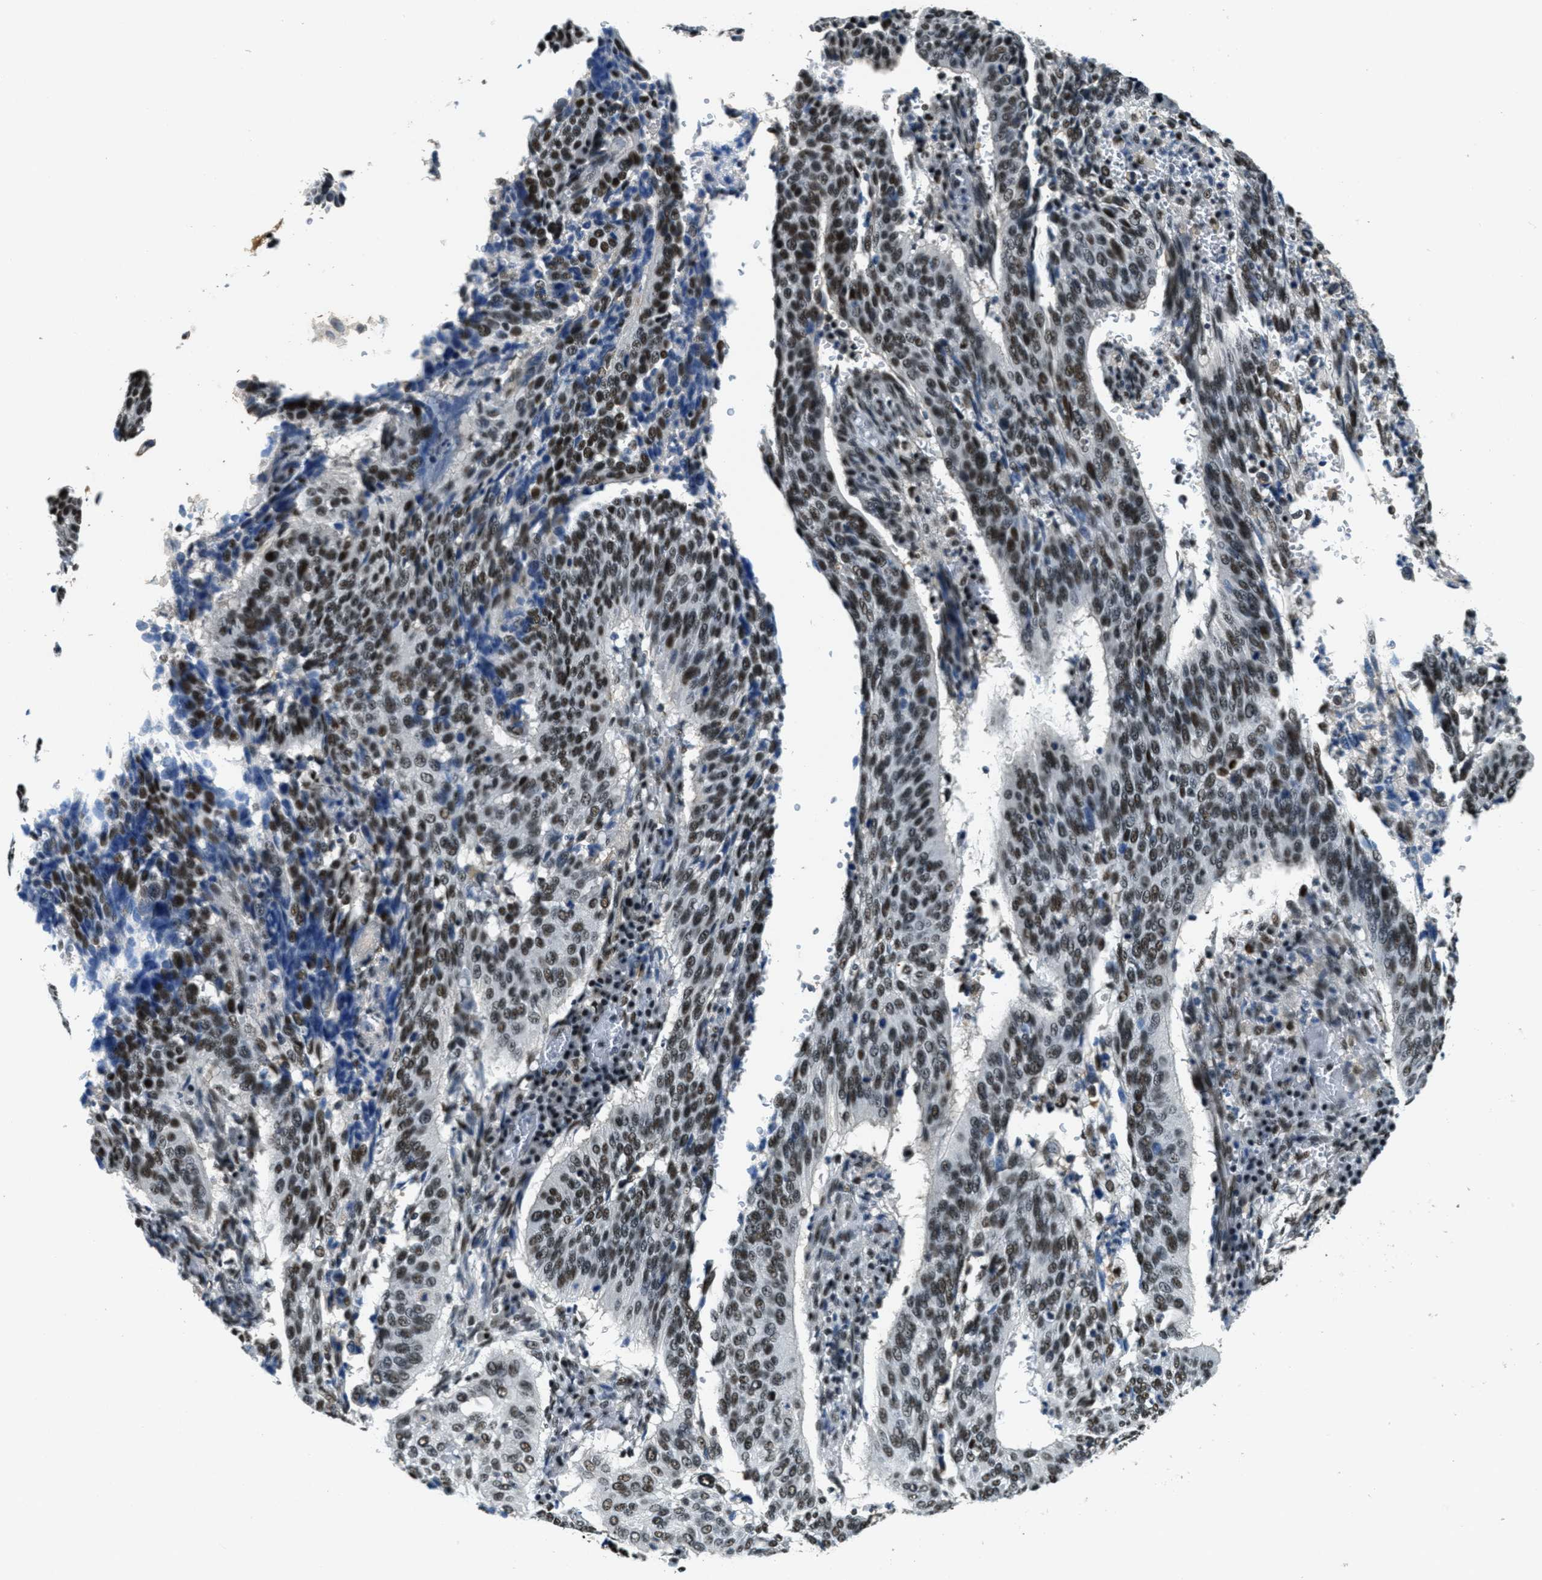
{"staining": {"intensity": "moderate", "quantity": ">75%", "location": "nuclear"}, "tissue": "cervical cancer", "cell_type": "Tumor cells", "image_type": "cancer", "snomed": [{"axis": "morphology", "description": "Normal tissue, NOS"}, {"axis": "morphology", "description": "Squamous cell carcinoma, NOS"}, {"axis": "topography", "description": "Cervix"}], "caption": "An image of cervical cancer (squamous cell carcinoma) stained for a protein exhibits moderate nuclear brown staining in tumor cells.", "gene": "SSB", "patient": {"sex": "female", "age": 39}}